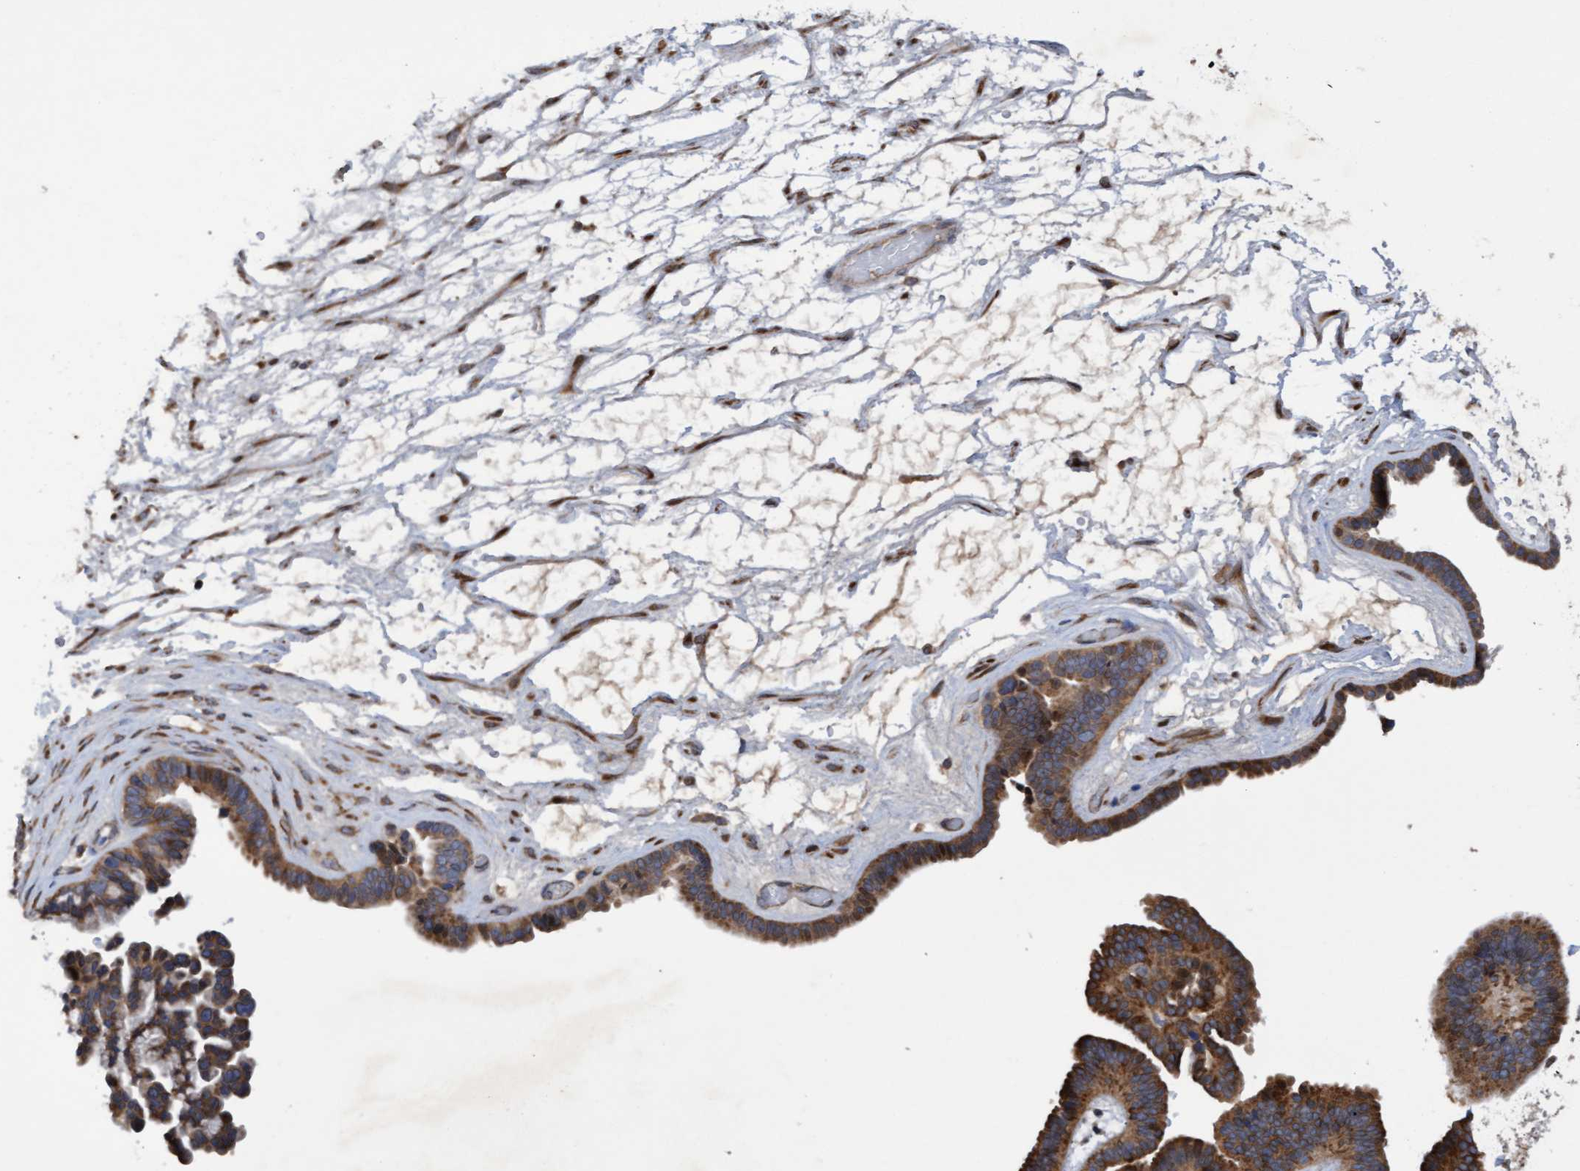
{"staining": {"intensity": "moderate", "quantity": ">75%", "location": "cytoplasmic/membranous"}, "tissue": "ovarian cancer", "cell_type": "Tumor cells", "image_type": "cancer", "snomed": [{"axis": "morphology", "description": "Cystadenocarcinoma, serous, NOS"}, {"axis": "topography", "description": "Ovary"}], "caption": "Ovarian cancer (serous cystadenocarcinoma) stained for a protein displays moderate cytoplasmic/membranous positivity in tumor cells.", "gene": "ELP5", "patient": {"sex": "female", "age": 56}}